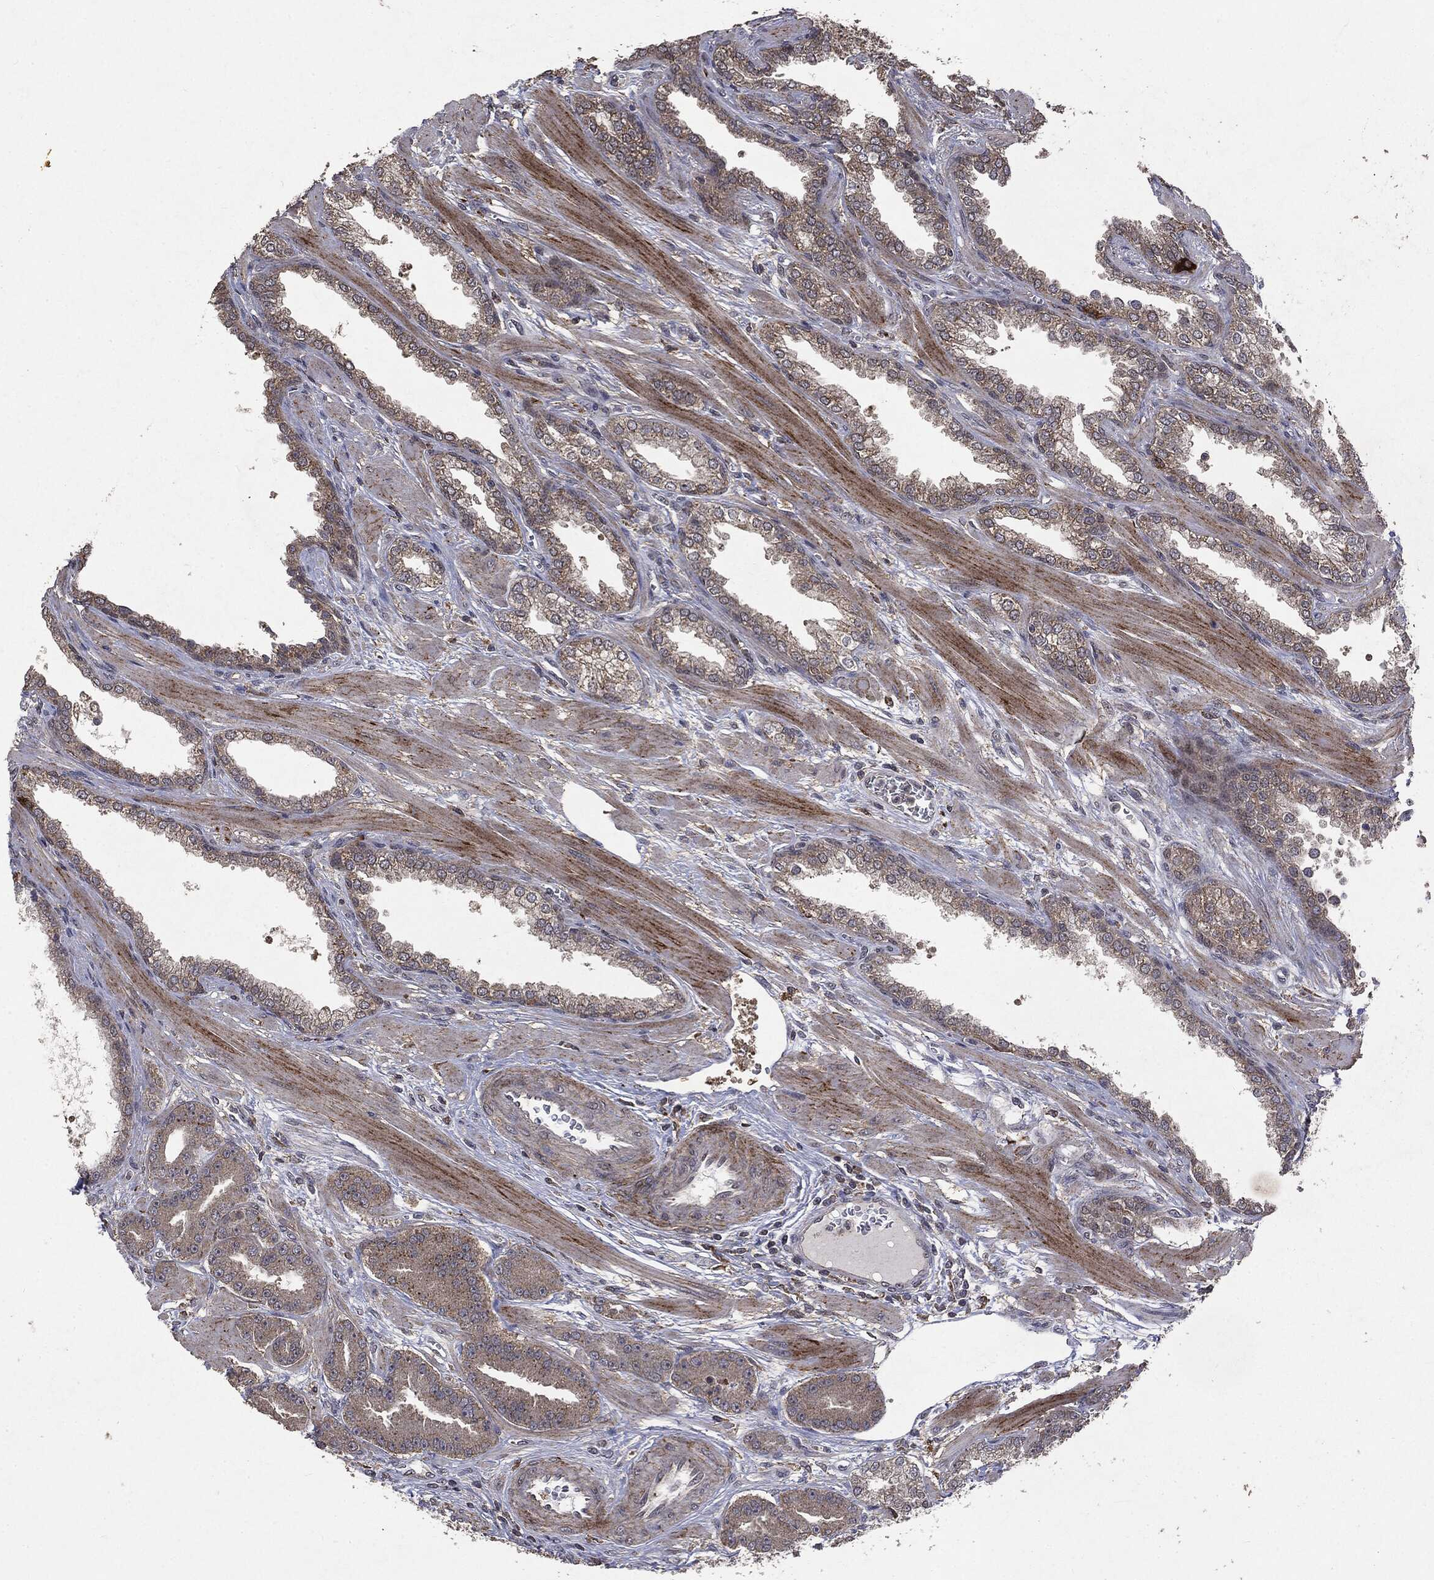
{"staining": {"intensity": "negative", "quantity": "none", "location": "none"}, "tissue": "prostate cancer", "cell_type": "Tumor cells", "image_type": "cancer", "snomed": [{"axis": "morphology", "description": "Adenocarcinoma, High grade"}, {"axis": "topography", "description": "Prostate"}], "caption": "A photomicrograph of human prostate adenocarcinoma (high-grade) is negative for staining in tumor cells. (DAB (3,3'-diaminobenzidine) IHC with hematoxylin counter stain).", "gene": "PTEN", "patient": {"sex": "male", "age": 60}}